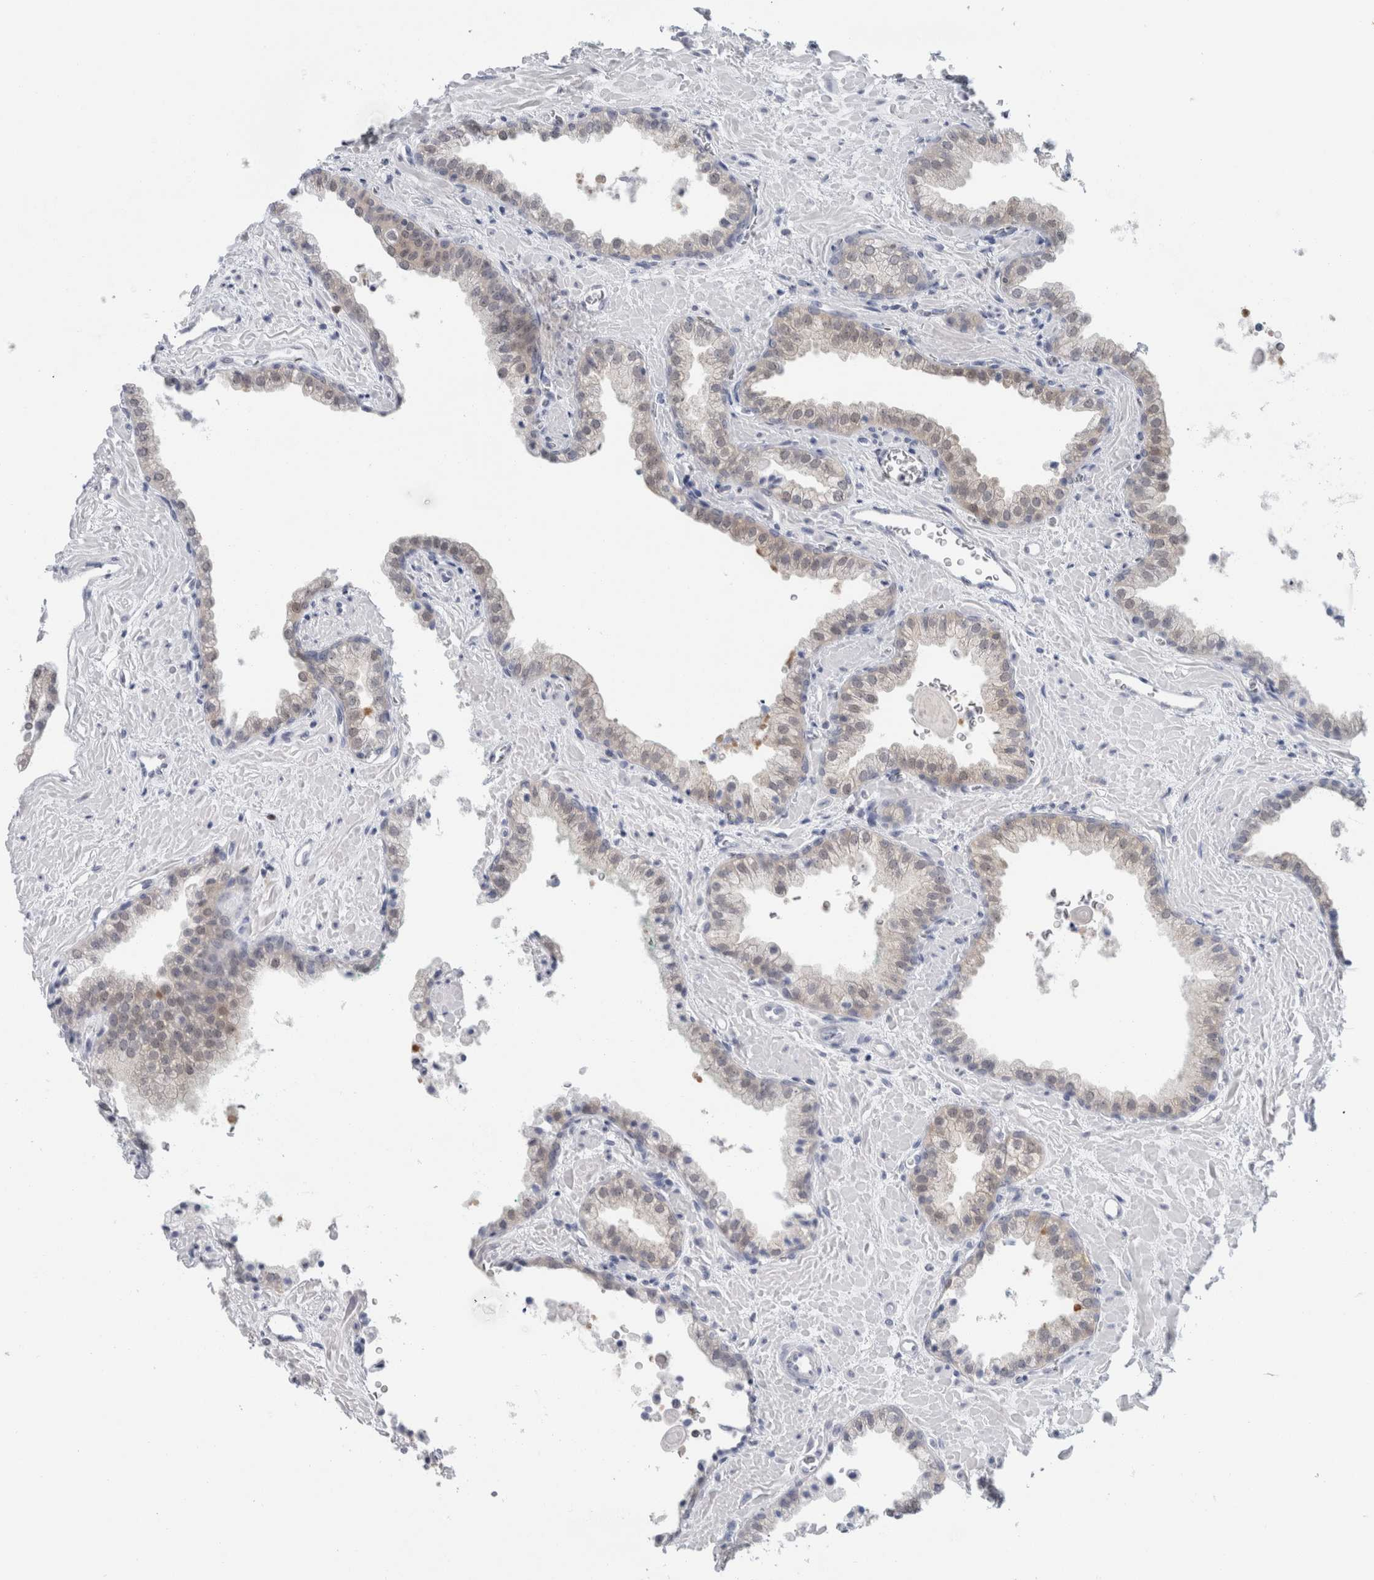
{"staining": {"intensity": "weak", "quantity": "<25%", "location": "cytoplasmic/membranous,nuclear"}, "tissue": "prostate cancer", "cell_type": "Tumor cells", "image_type": "cancer", "snomed": [{"axis": "morphology", "description": "Adenocarcinoma, Low grade"}, {"axis": "topography", "description": "Prostate"}], "caption": "Tumor cells are negative for protein expression in human prostate adenocarcinoma (low-grade).", "gene": "CASP6", "patient": {"sex": "male", "age": 71}}